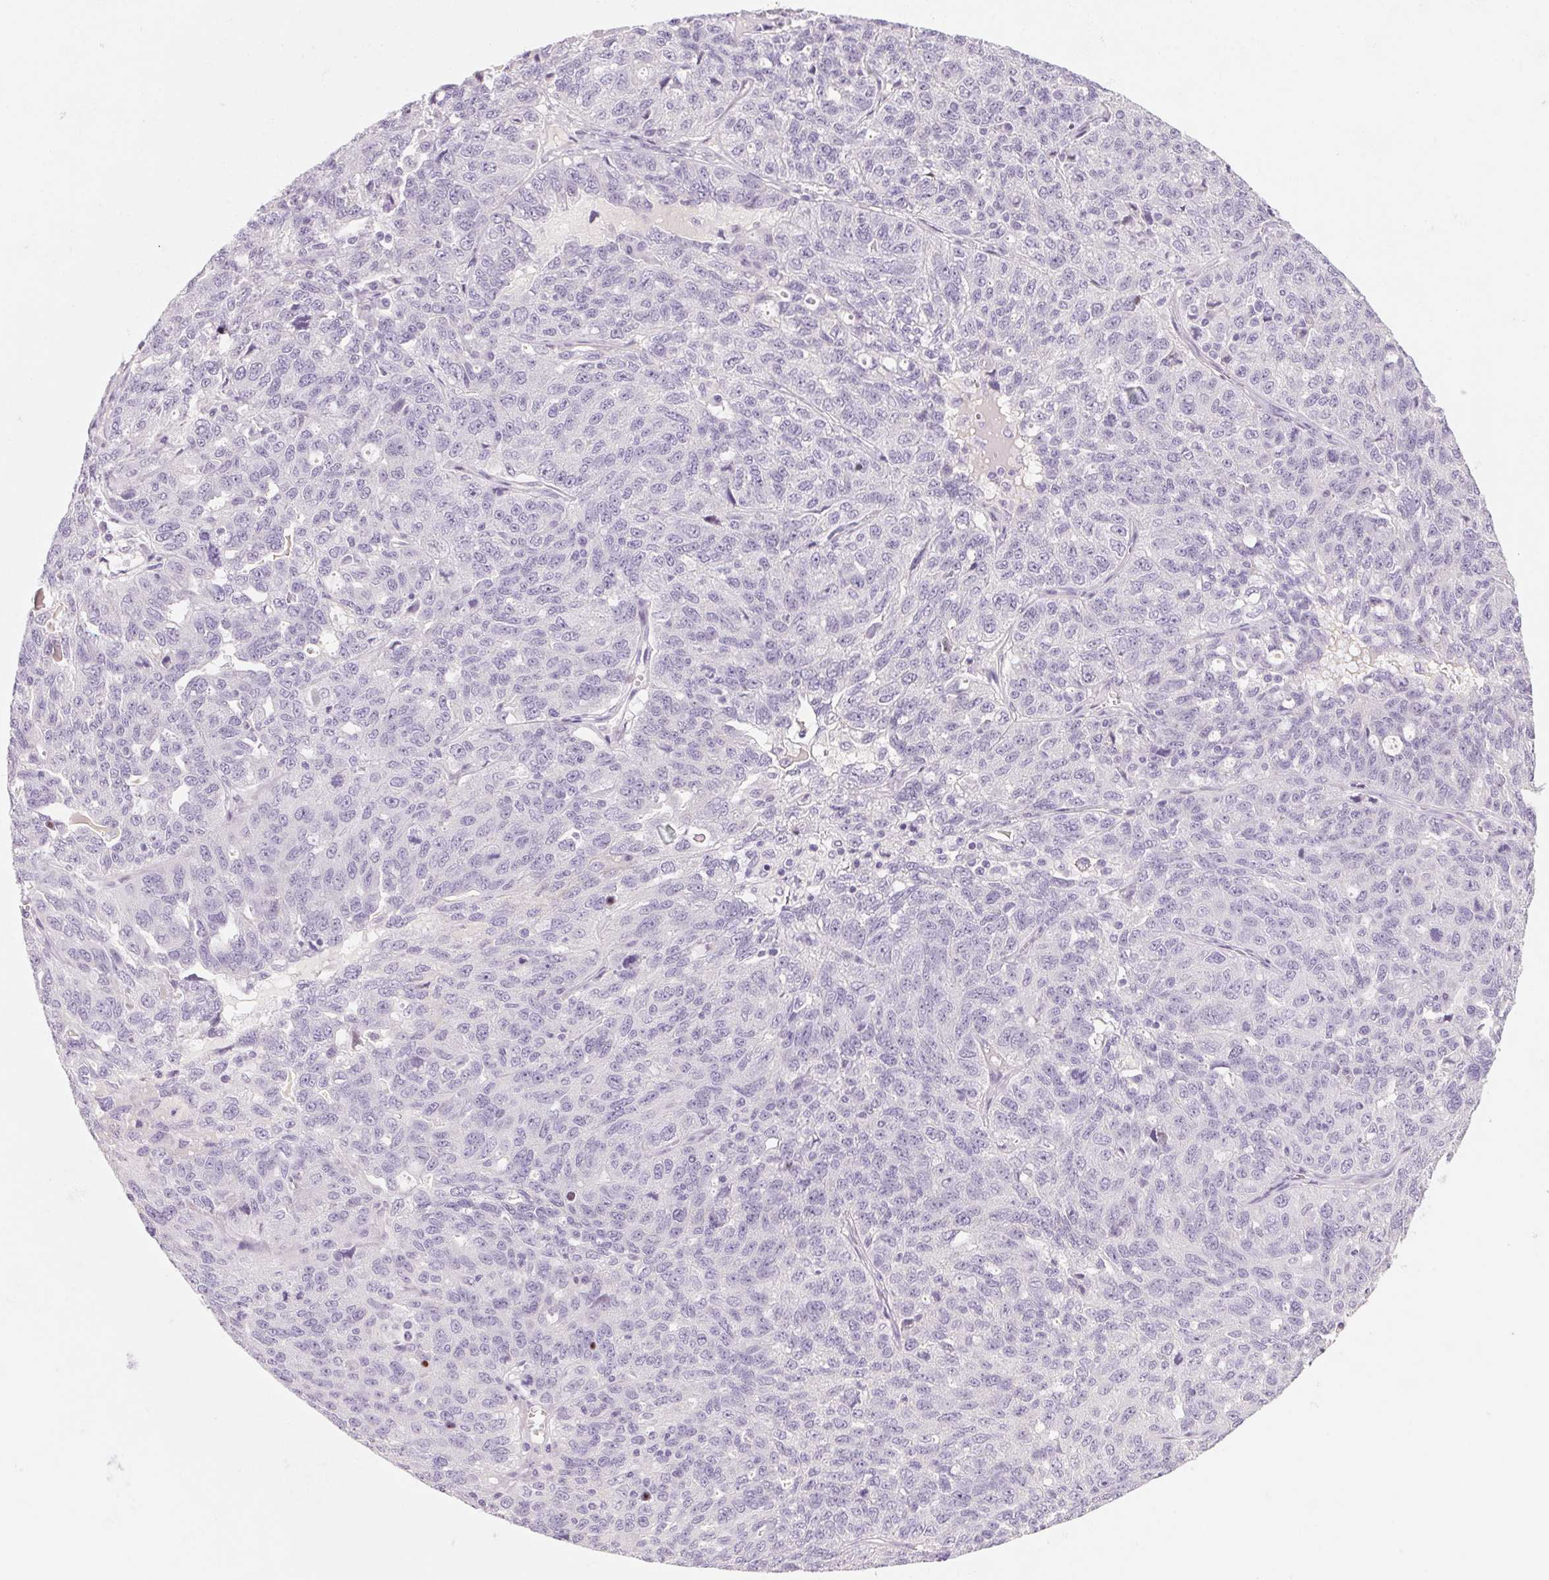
{"staining": {"intensity": "negative", "quantity": "none", "location": "none"}, "tissue": "ovarian cancer", "cell_type": "Tumor cells", "image_type": "cancer", "snomed": [{"axis": "morphology", "description": "Cystadenocarcinoma, serous, NOS"}, {"axis": "topography", "description": "Ovary"}], "caption": "This is an IHC histopathology image of ovarian cancer. There is no staining in tumor cells.", "gene": "RPTN", "patient": {"sex": "female", "age": 71}}